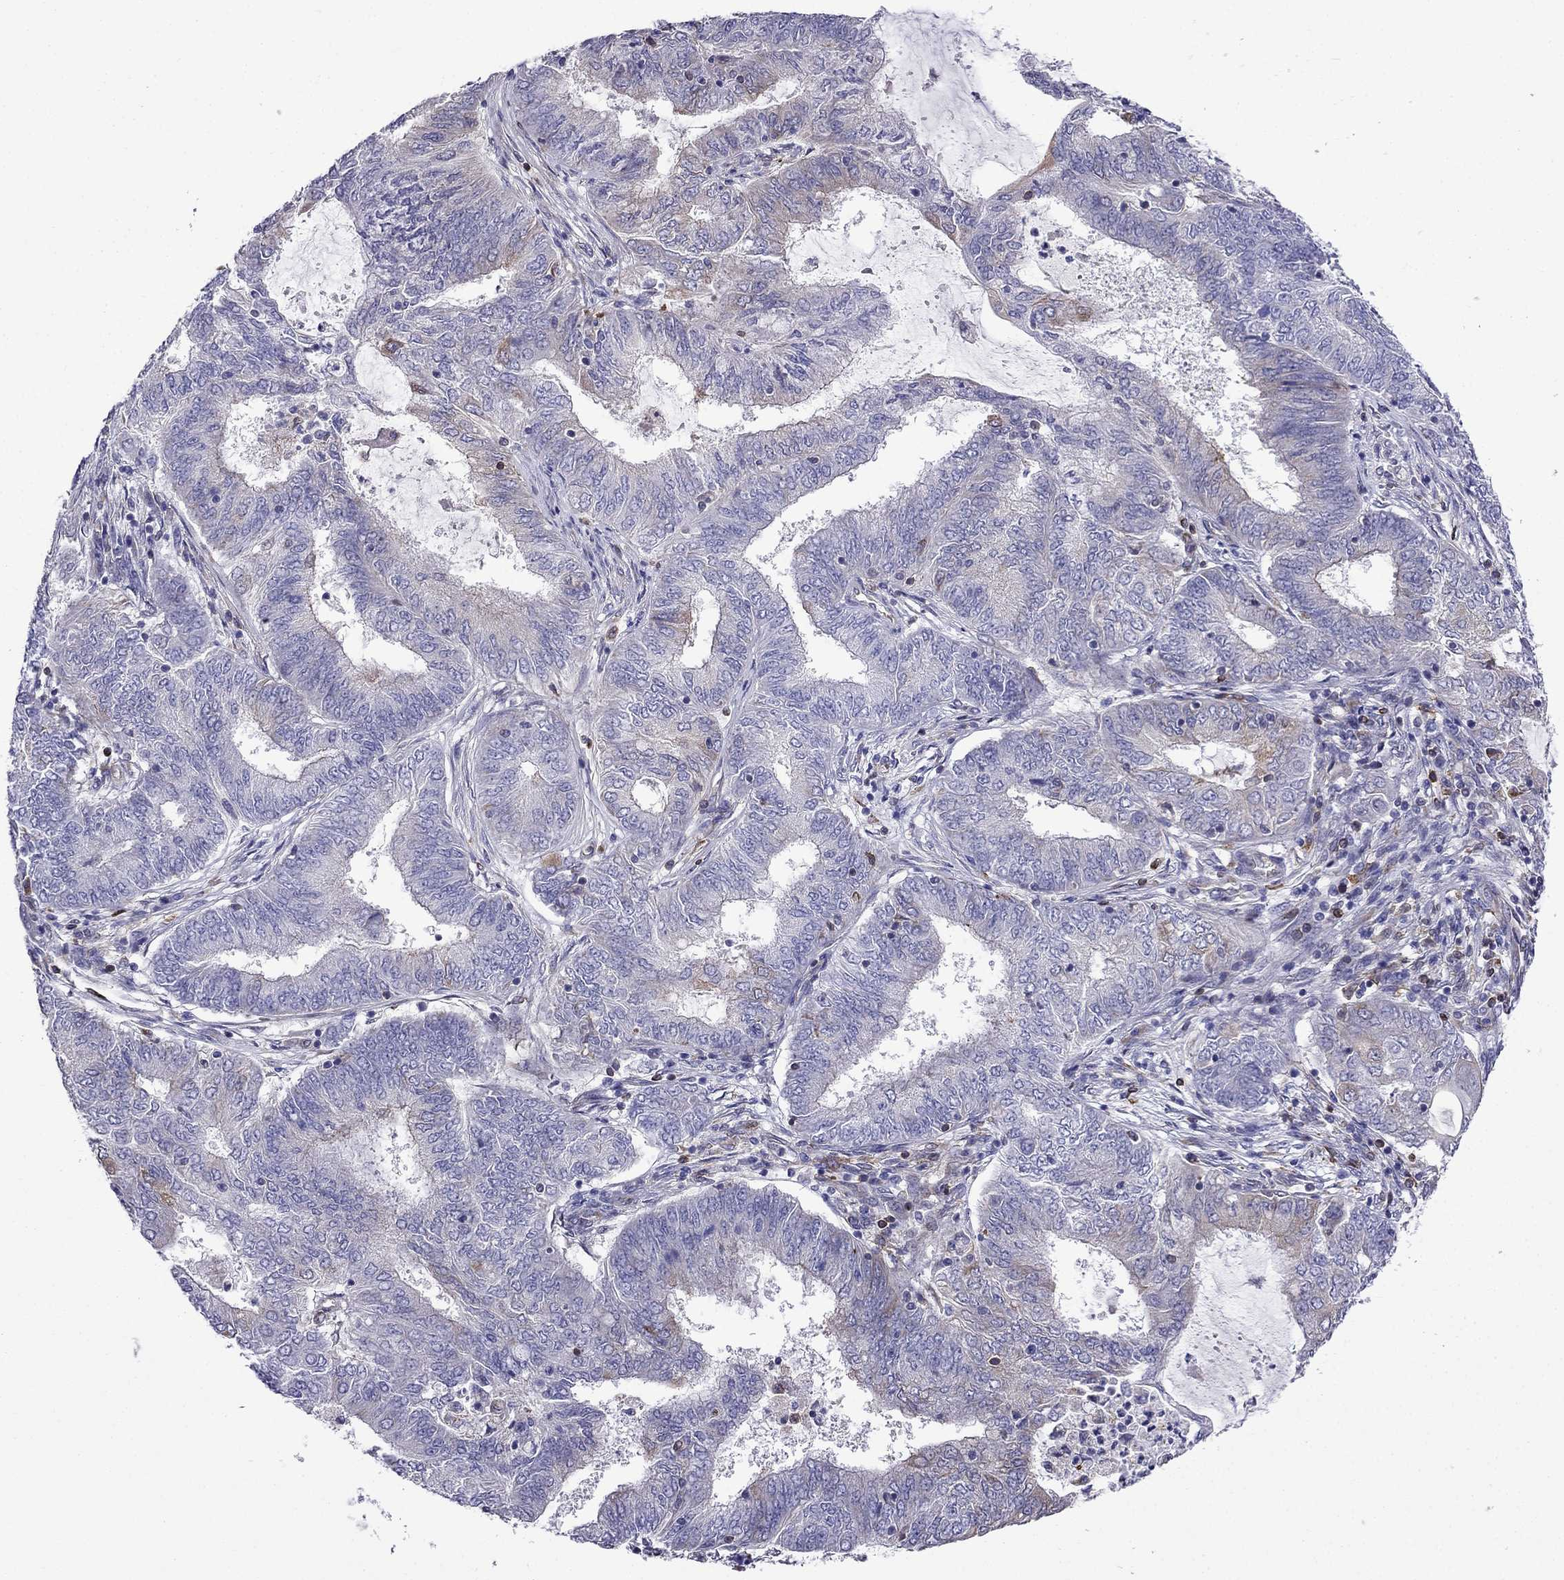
{"staining": {"intensity": "negative", "quantity": "none", "location": "none"}, "tissue": "endometrial cancer", "cell_type": "Tumor cells", "image_type": "cancer", "snomed": [{"axis": "morphology", "description": "Adenocarcinoma, NOS"}, {"axis": "topography", "description": "Endometrium"}], "caption": "Tumor cells show no significant staining in endometrial cancer.", "gene": "GNAL", "patient": {"sex": "female", "age": 62}}